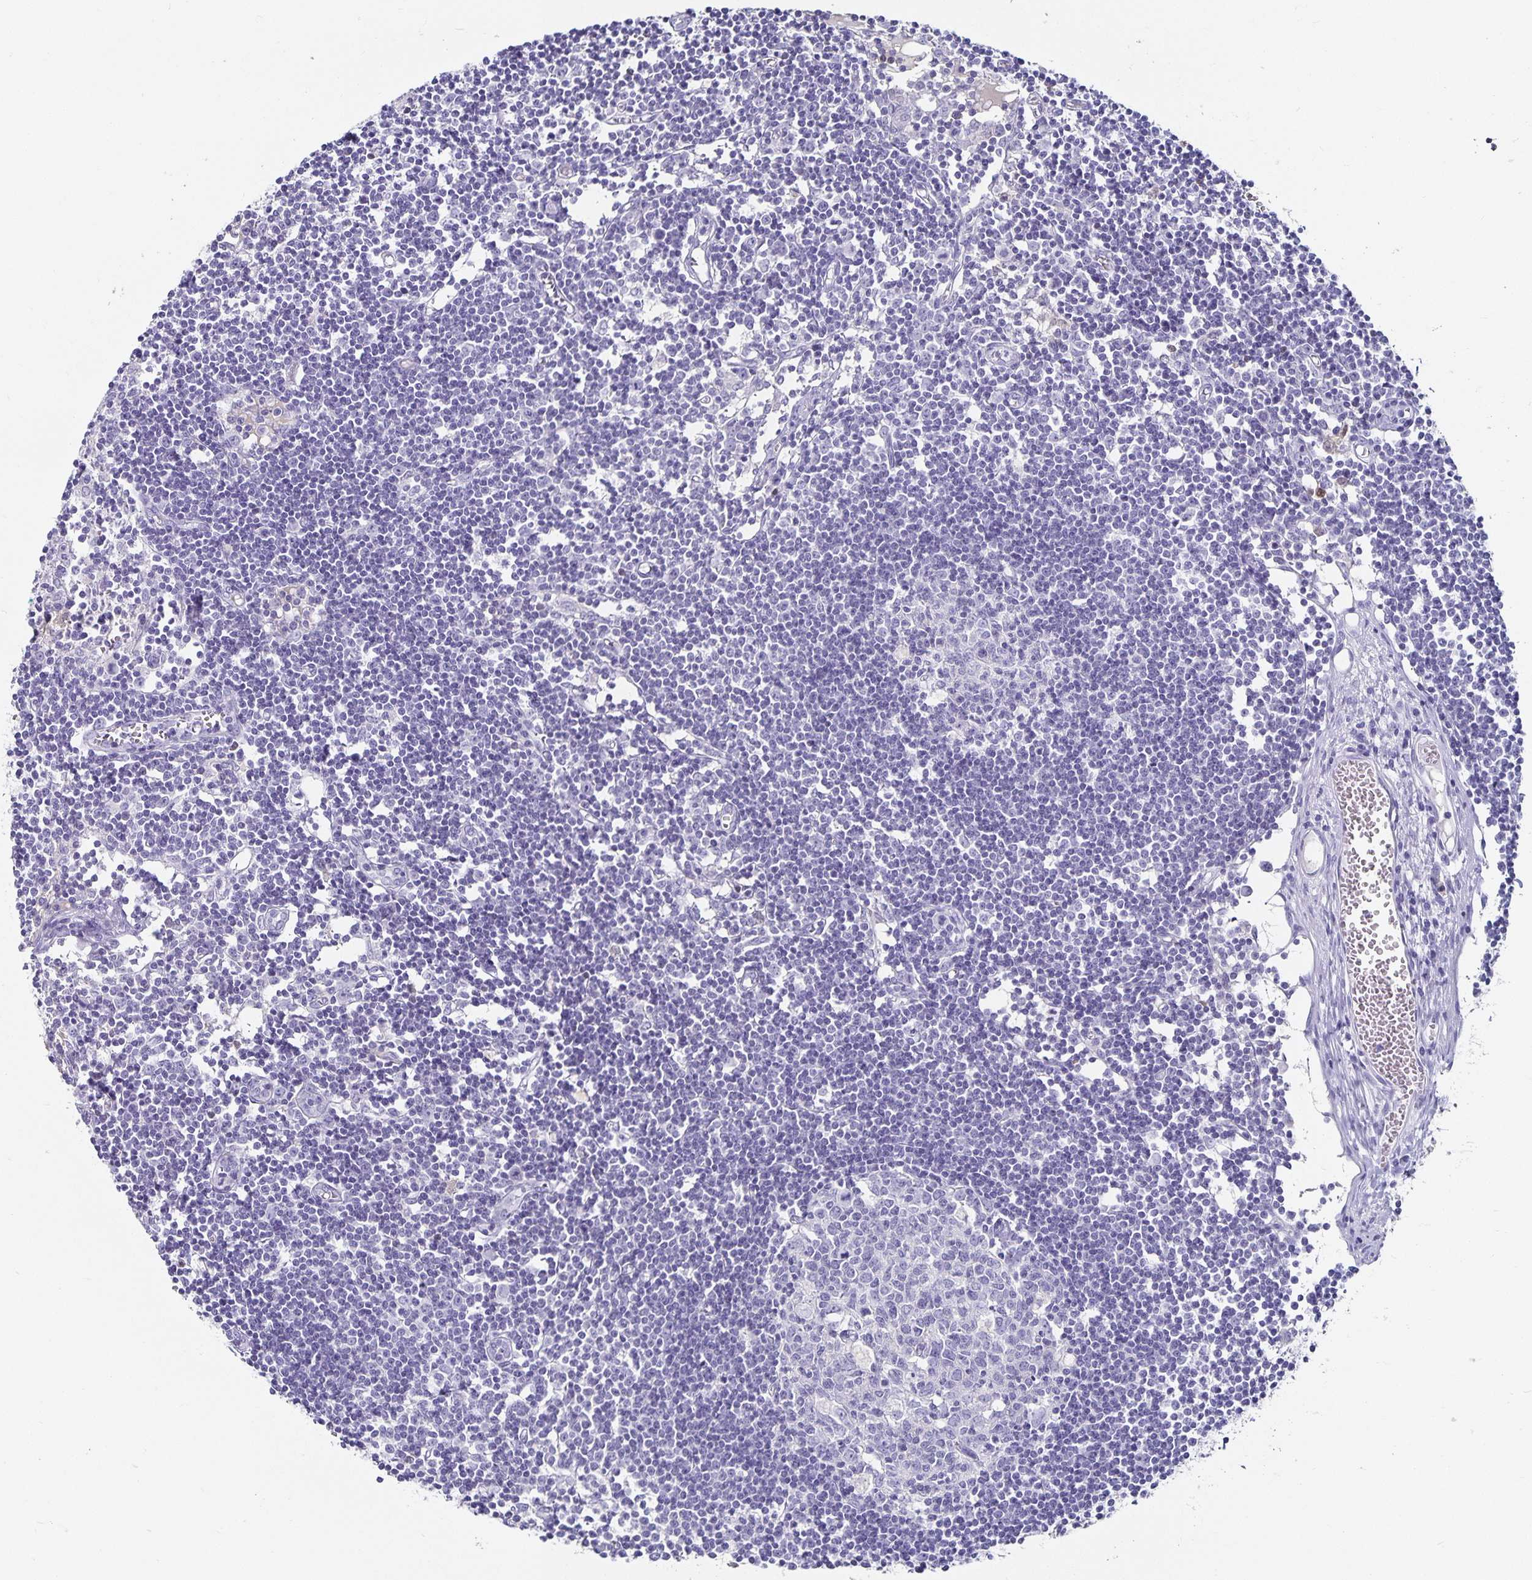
{"staining": {"intensity": "negative", "quantity": "none", "location": "none"}, "tissue": "lymph node", "cell_type": "Germinal center cells", "image_type": "normal", "snomed": [{"axis": "morphology", "description": "Normal tissue, NOS"}, {"axis": "topography", "description": "Lymph node"}], "caption": "The immunohistochemistry (IHC) photomicrograph has no significant staining in germinal center cells of lymph node. (Stains: DAB IHC with hematoxylin counter stain, Microscopy: brightfield microscopy at high magnification).", "gene": "CHGA", "patient": {"sex": "female", "age": 11}}